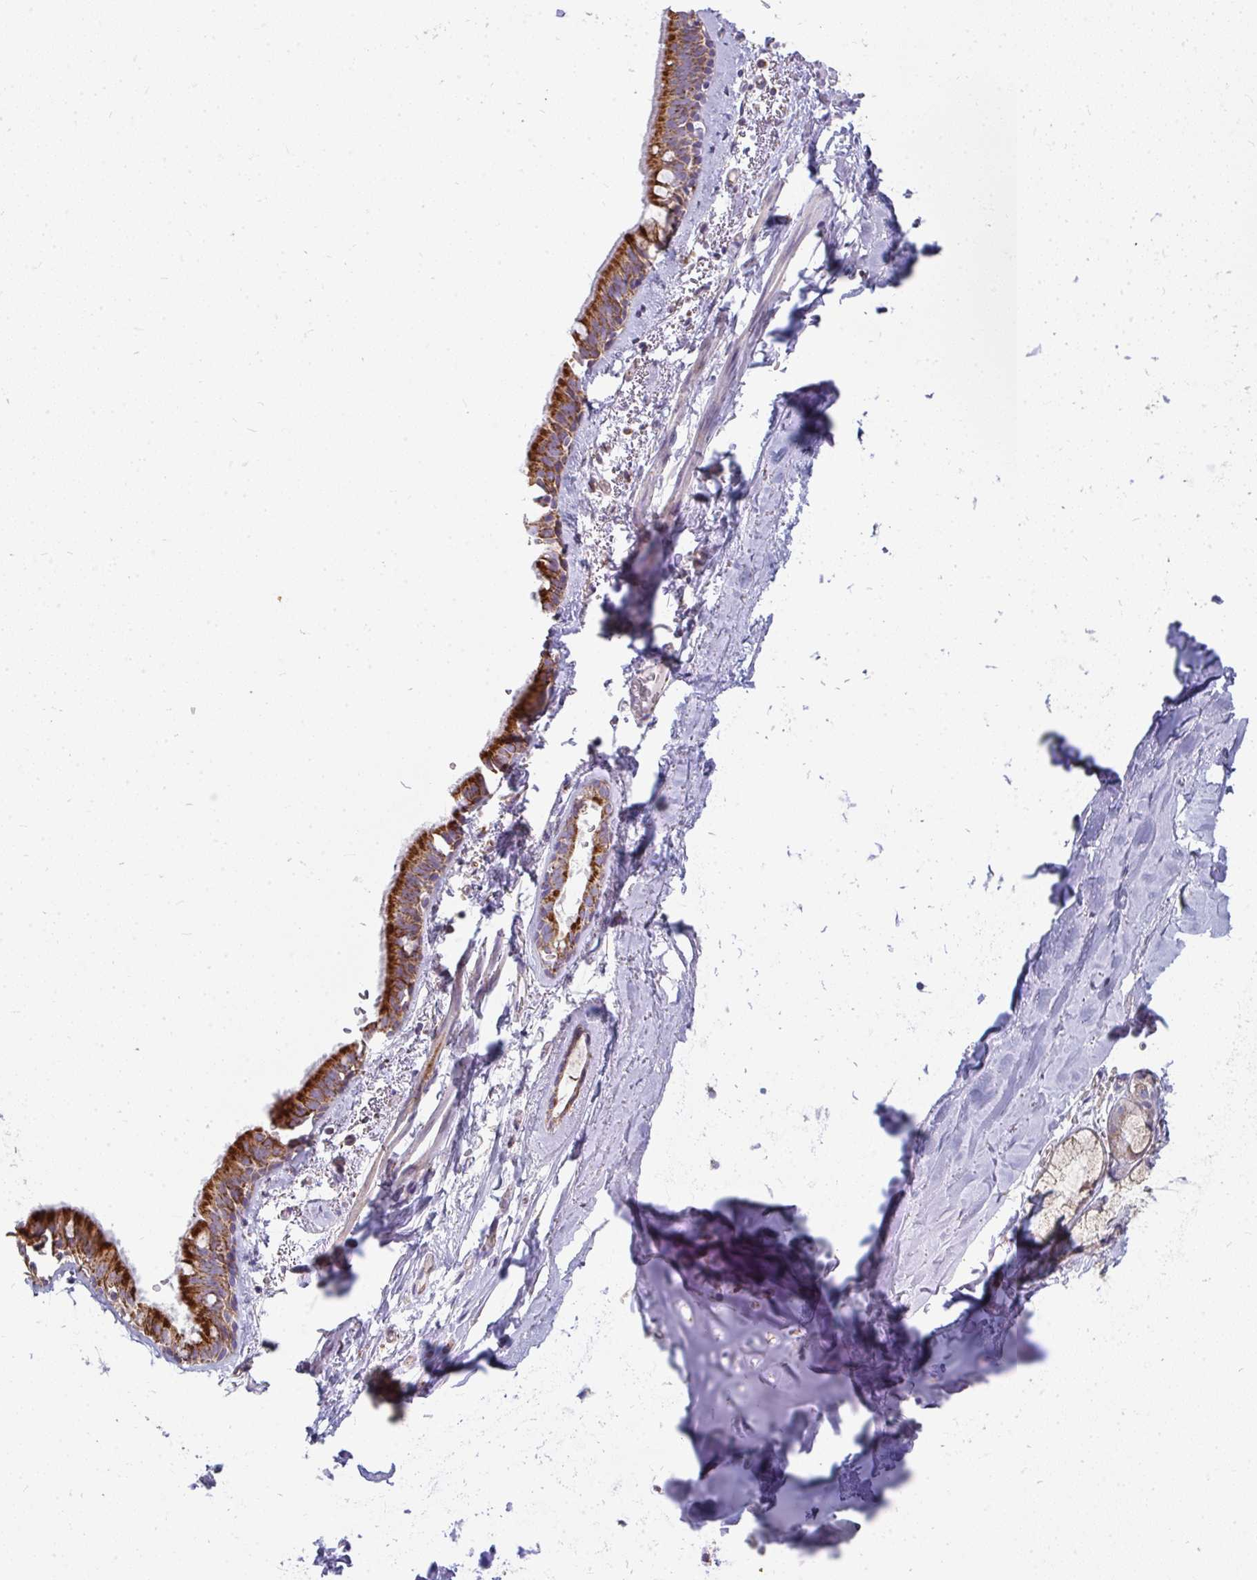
{"staining": {"intensity": "negative", "quantity": "none", "location": "none"}, "tissue": "adipose tissue", "cell_type": "Adipocytes", "image_type": "normal", "snomed": [{"axis": "morphology", "description": "Normal tissue, NOS"}, {"axis": "topography", "description": "Cartilage tissue"}, {"axis": "topography", "description": "Bronchus"}, {"axis": "topography", "description": "Peripheral nerve tissue"}], "caption": "Histopathology image shows no significant protein expression in adipocytes of unremarkable adipose tissue.", "gene": "FAHD1", "patient": {"sex": "male", "age": 67}}